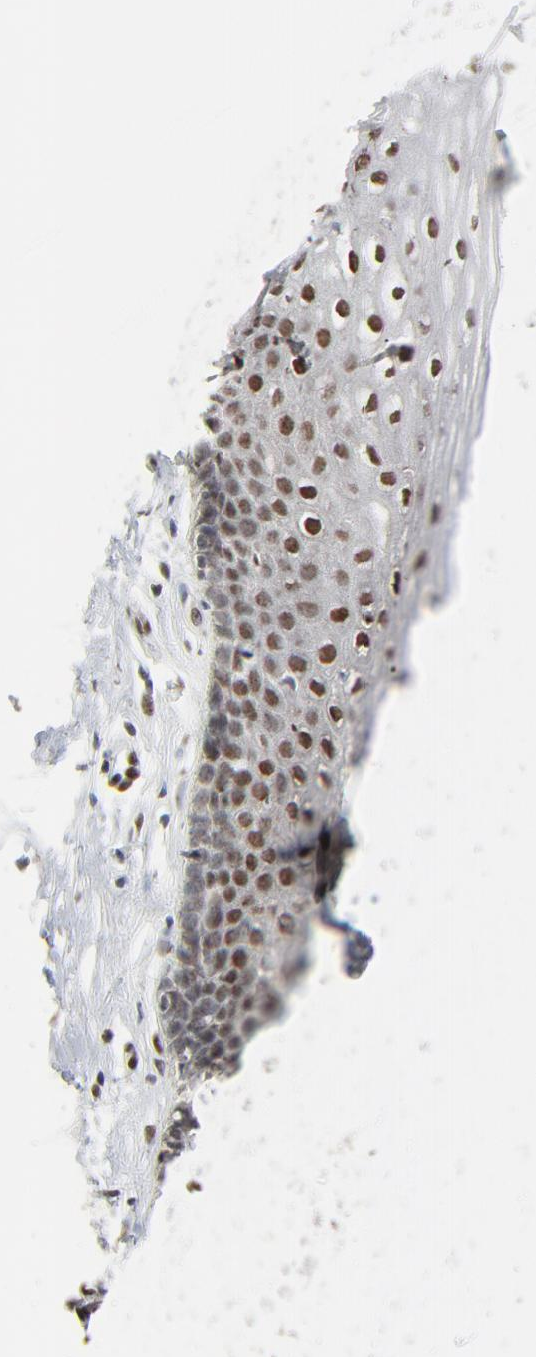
{"staining": {"intensity": "moderate", "quantity": ">75%", "location": "nuclear"}, "tissue": "cervix", "cell_type": "Glandular cells", "image_type": "normal", "snomed": [{"axis": "morphology", "description": "Normal tissue, NOS"}, {"axis": "topography", "description": "Cervix"}], "caption": "Moderate nuclear expression for a protein is seen in approximately >75% of glandular cells of normal cervix using immunohistochemistry (IHC).", "gene": "CUX1", "patient": {"sex": "female", "age": 39}}